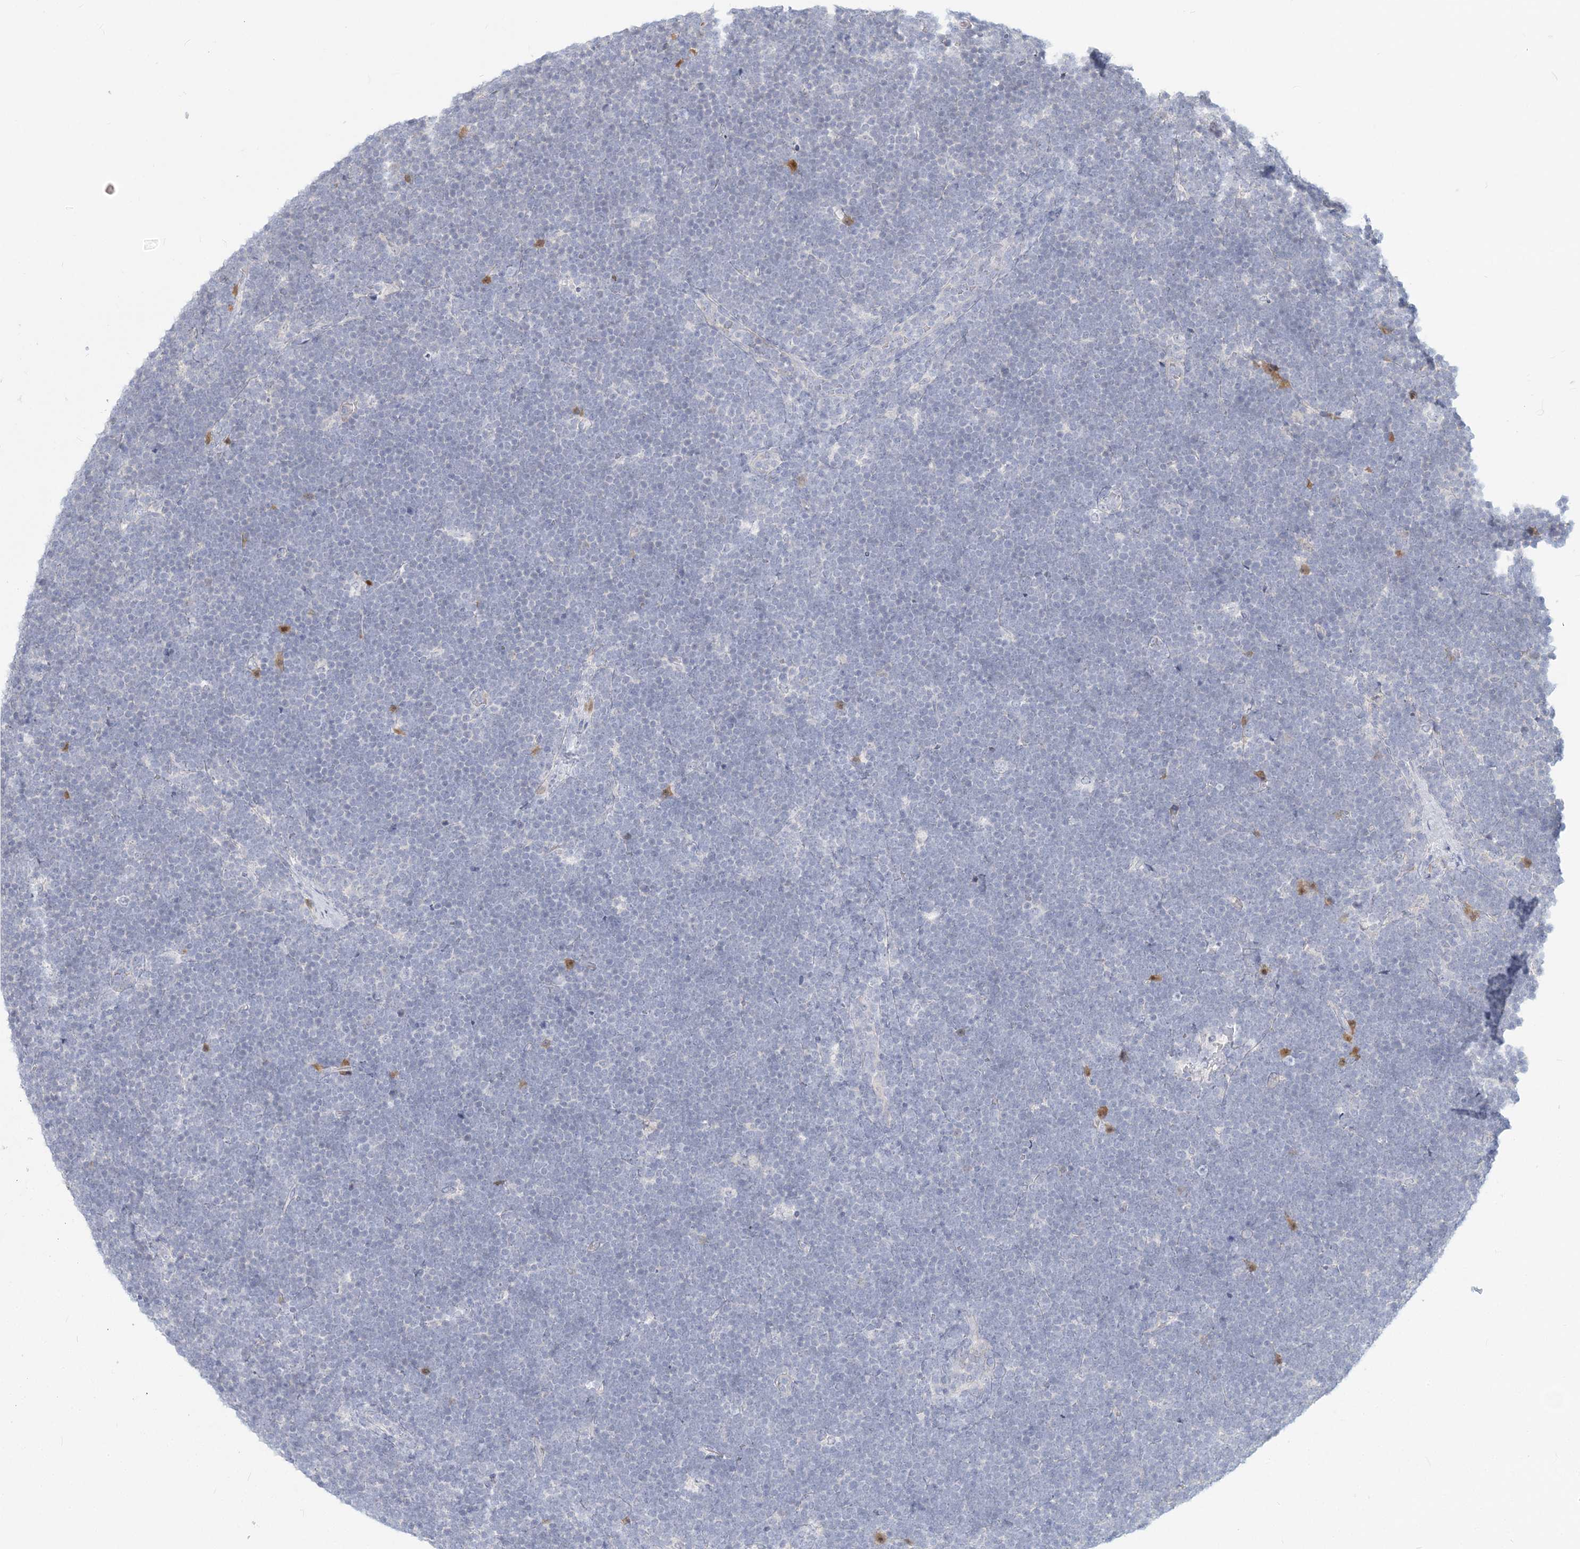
{"staining": {"intensity": "negative", "quantity": "none", "location": "none"}, "tissue": "lymphoma", "cell_type": "Tumor cells", "image_type": "cancer", "snomed": [{"axis": "morphology", "description": "Malignant lymphoma, non-Hodgkin's type, High grade"}, {"axis": "topography", "description": "Lymph node"}], "caption": "Immunohistochemical staining of malignant lymphoma, non-Hodgkin's type (high-grade) exhibits no significant staining in tumor cells.", "gene": "GMPPA", "patient": {"sex": "male", "age": 13}}